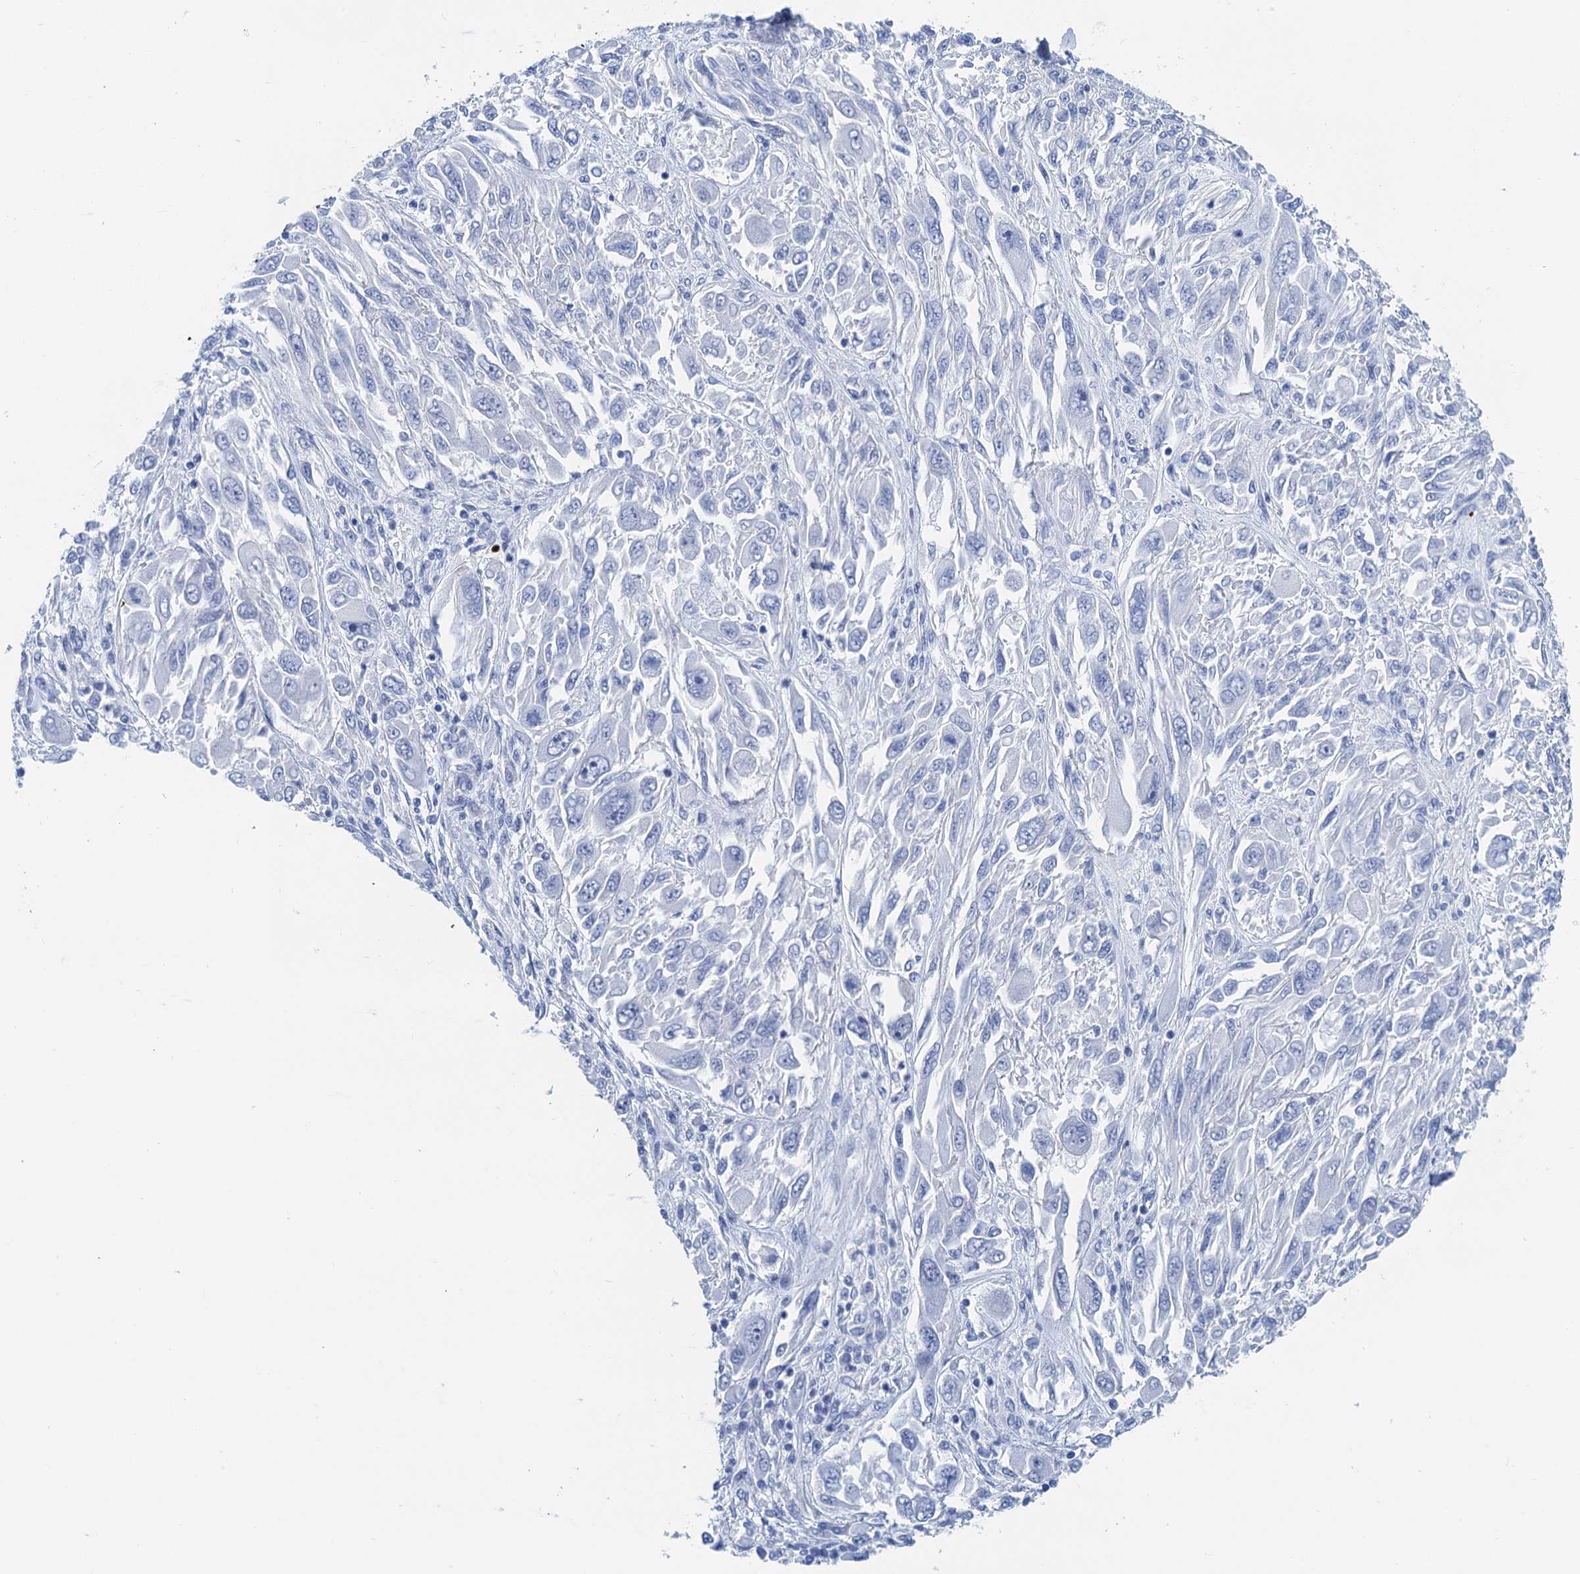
{"staining": {"intensity": "negative", "quantity": "none", "location": "none"}, "tissue": "melanoma", "cell_type": "Tumor cells", "image_type": "cancer", "snomed": [{"axis": "morphology", "description": "Malignant melanoma, NOS"}, {"axis": "topography", "description": "Skin"}], "caption": "A micrograph of melanoma stained for a protein shows no brown staining in tumor cells.", "gene": "NLRP10", "patient": {"sex": "female", "age": 91}}